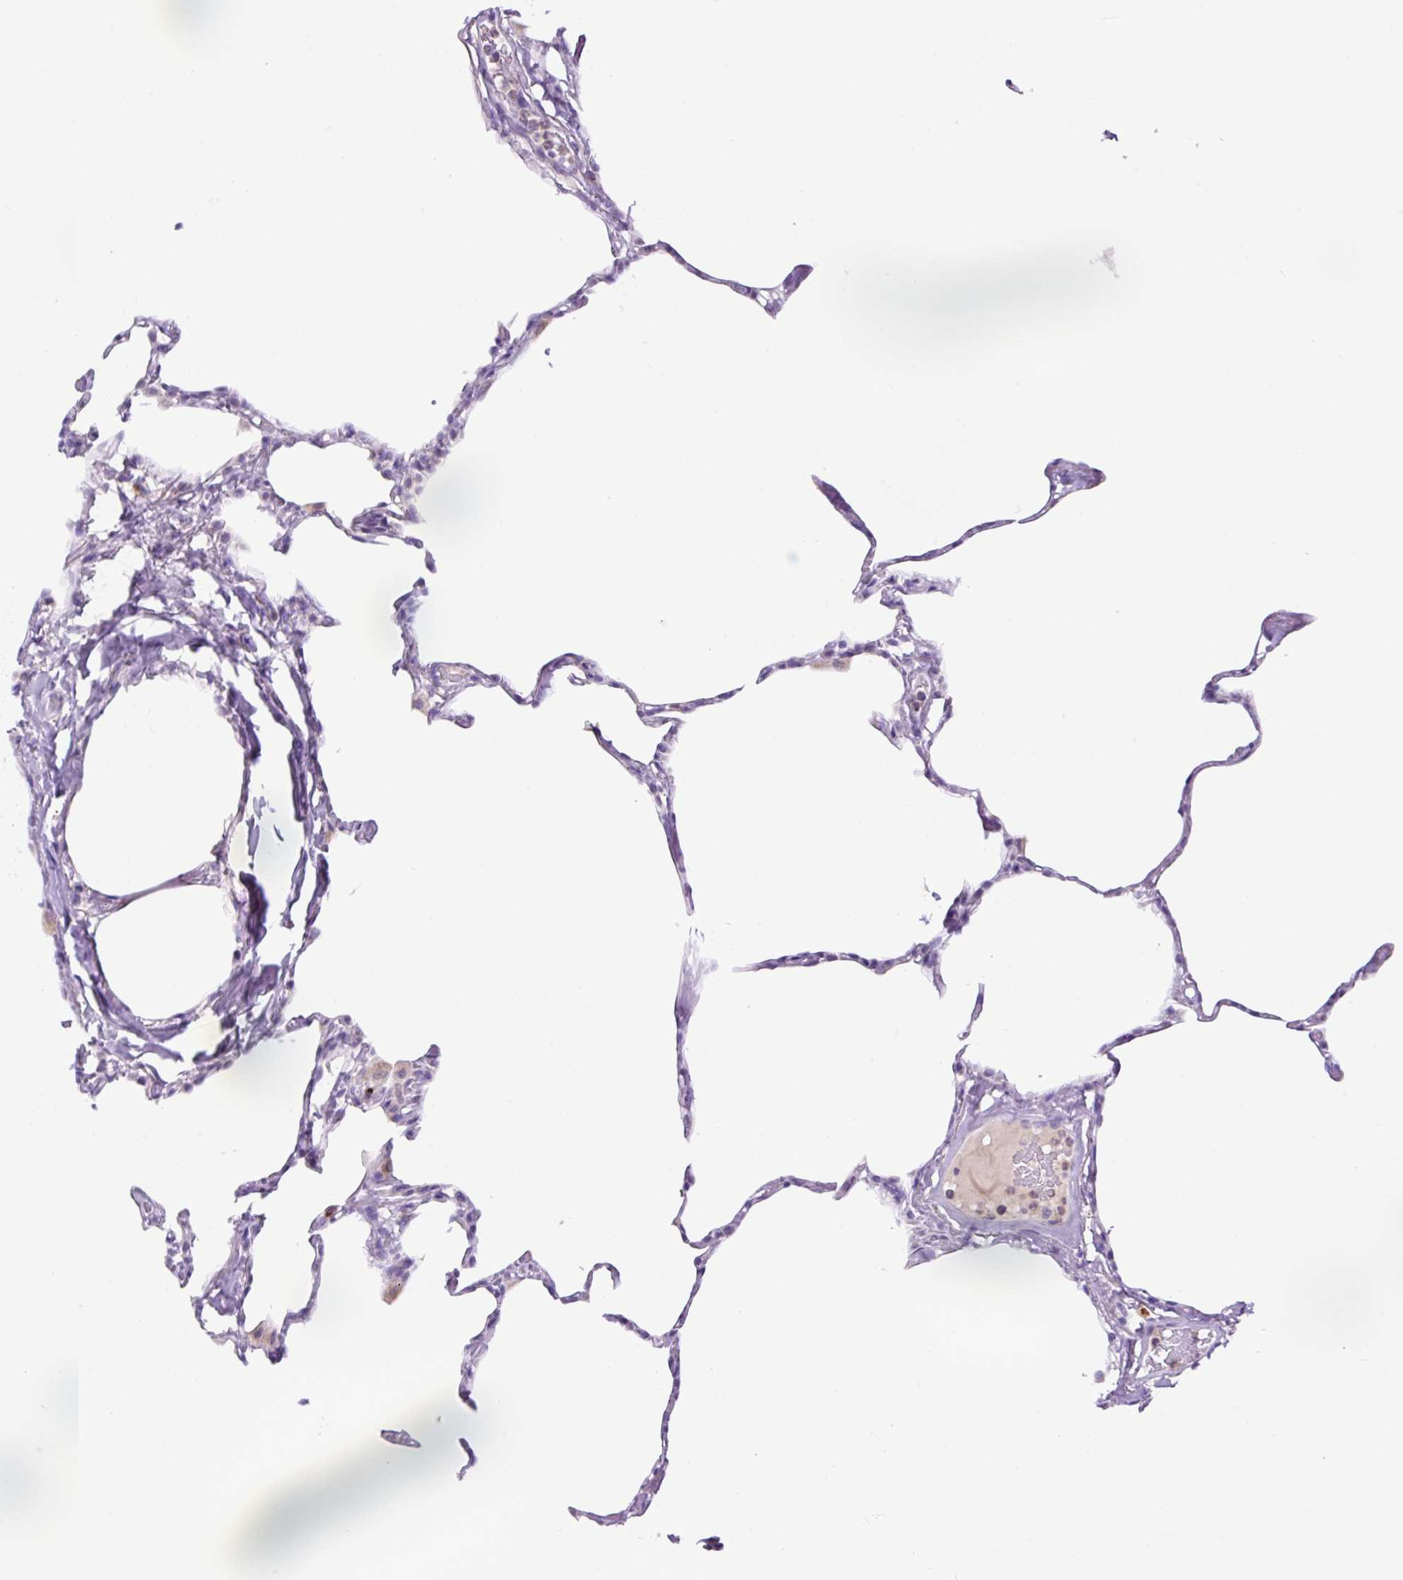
{"staining": {"intensity": "negative", "quantity": "none", "location": "none"}, "tissue": "lung", "cell_type": "Alveolar cells", "image_type": "normal", "snomed": [{"axis": "morphology", "description": "Normal tissue, NOS"}, {"axis": "topography", "description": "Lung"}], "caption": "High magnification brightfield microscopy of unremarkable lung stained with DAB (3,3'-diaminobenzidine) (brown) and counterstained with hematoxylin (blue): alveolar cells show no significant positivity.", "gene": "MFSD3", "patient": {"sex": "male", "age": 65}}